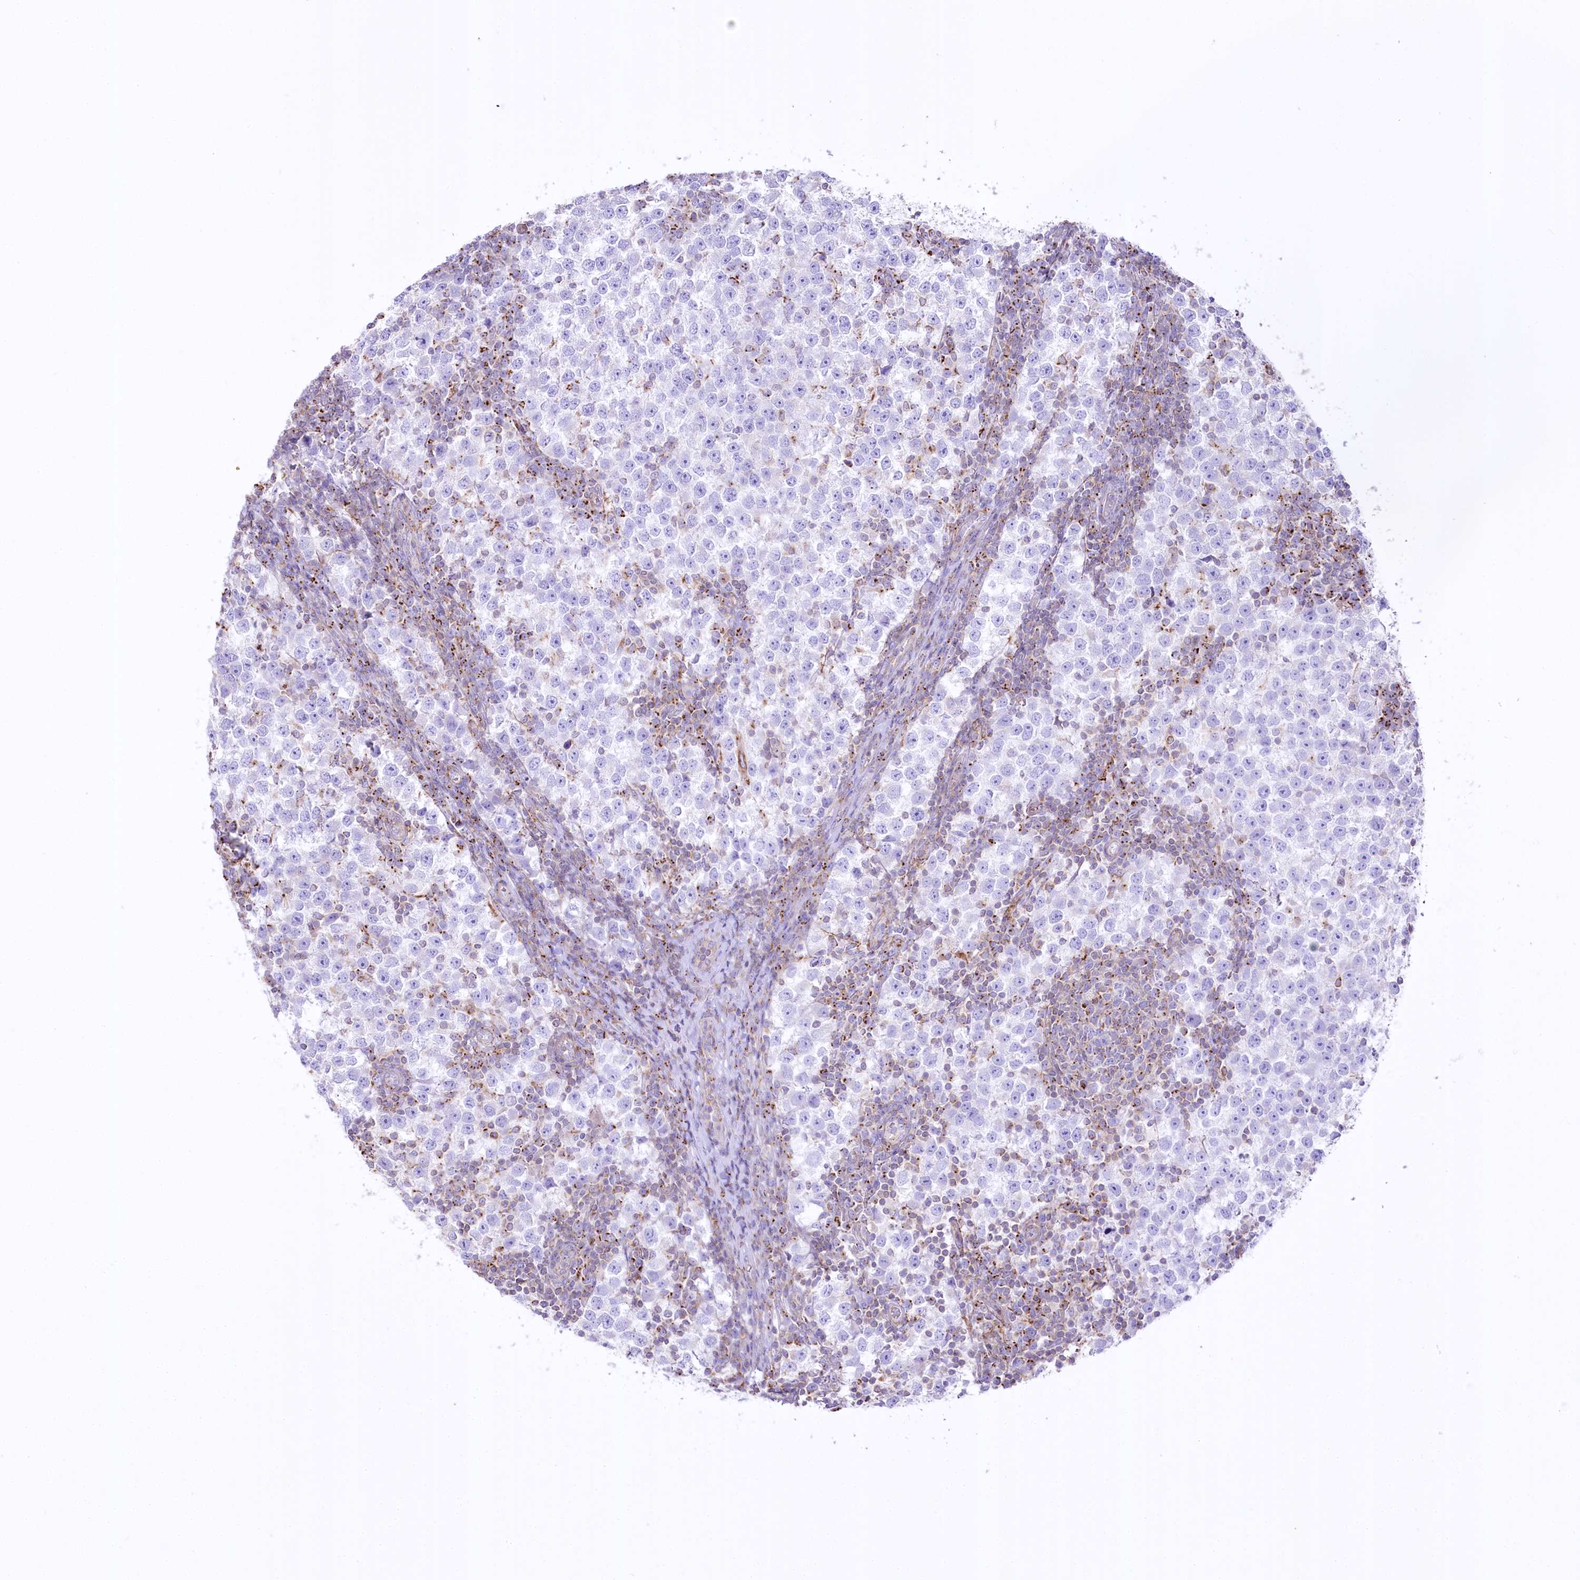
{"staining": {"intensity": "negative", "quantity": "none", "location": "none"}, "tissue": "testis cancer", "cell_type": "Tumor cells", "image_type": "cancer", "snomed": [{"axis": "morphology", "description": "Seminoma, NOS"}, {"axis": "topography", "description": "Testis"}], "caption": "A micrograph of human seminoma (testis) is negative for staining in tumor cells.", "gene": "FAM216A", "patient": {"sex": "male", "age": 65}}